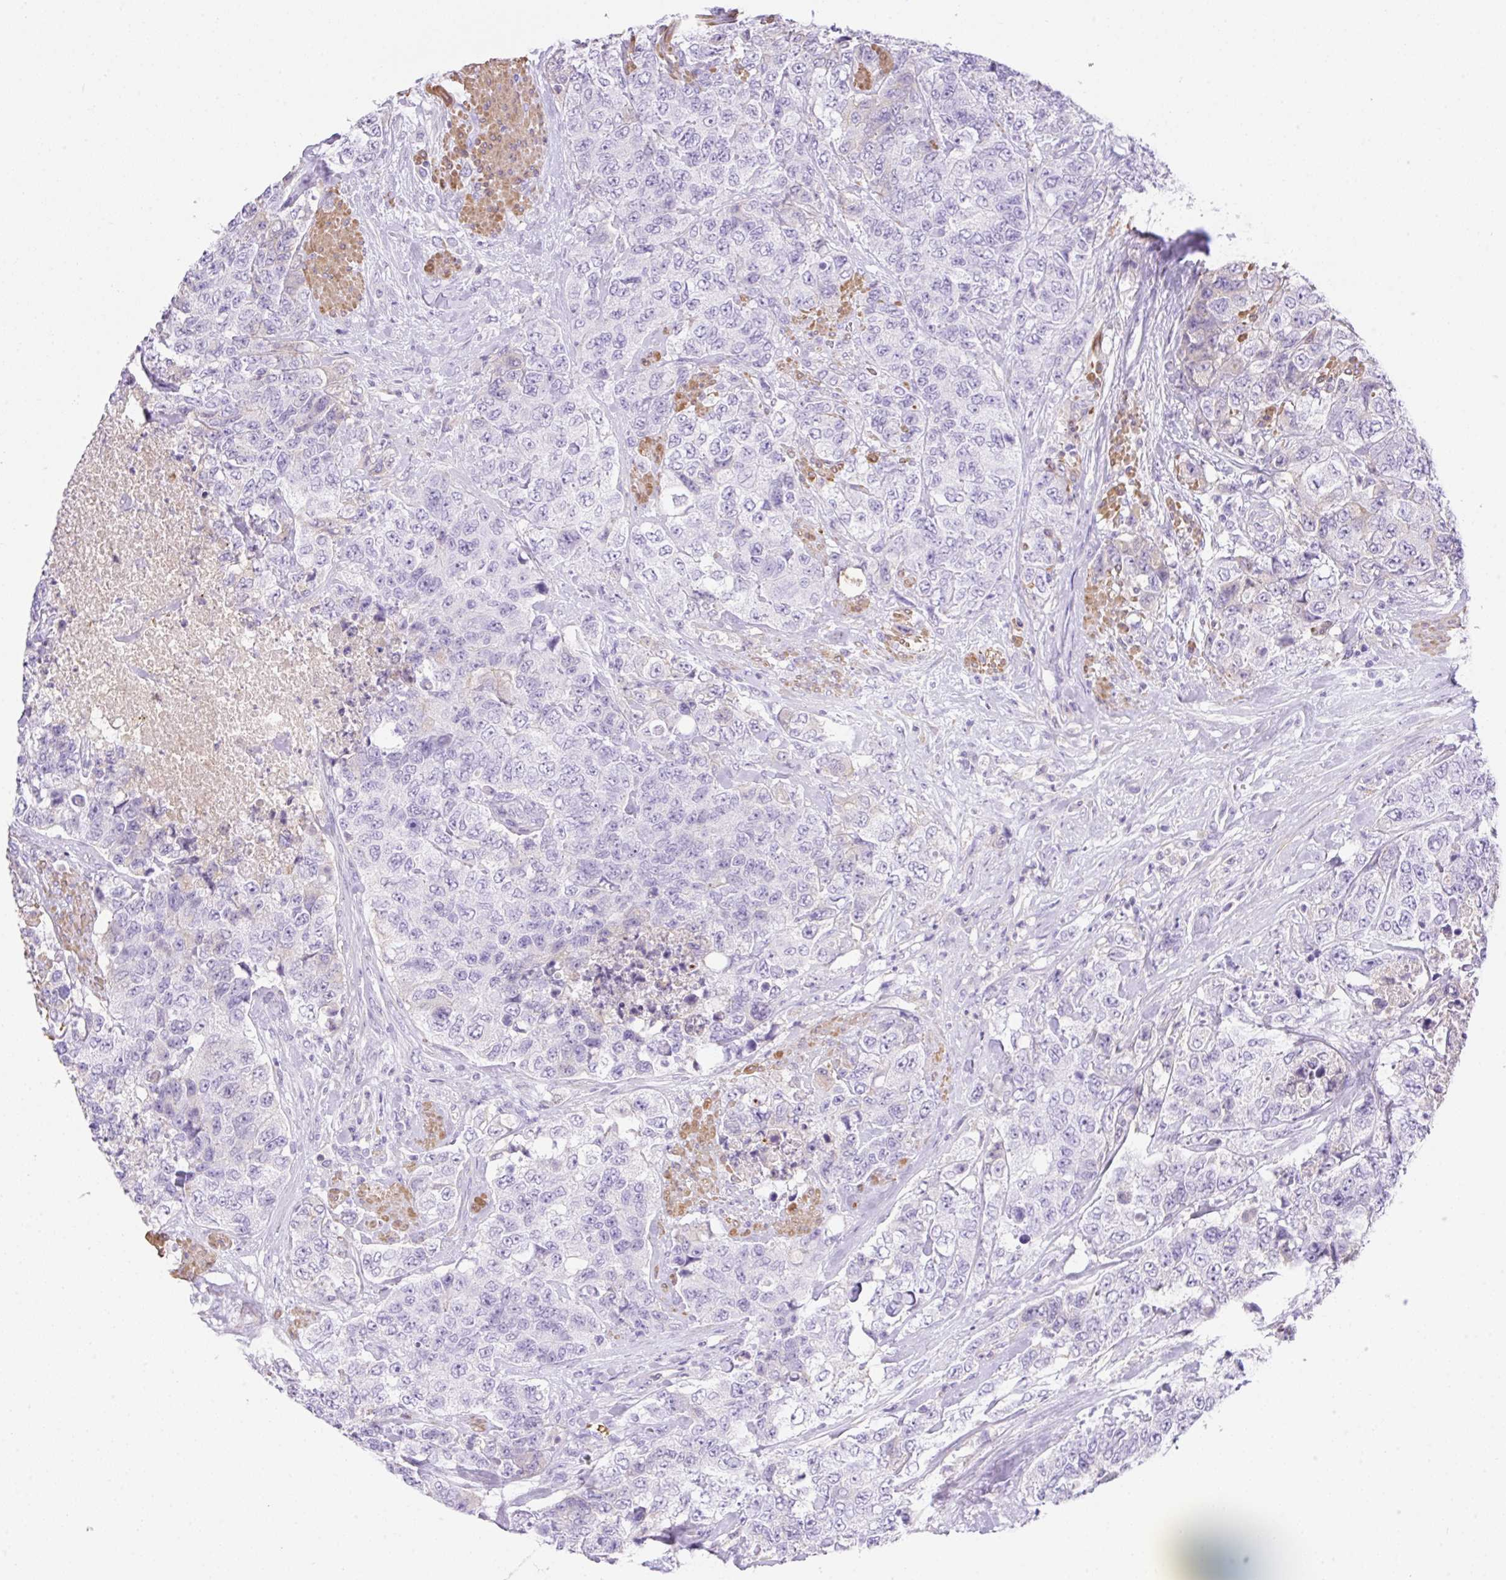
{"staining": {"intensity": "negative", "quantity": "none", "location": "none"}, "tissue": "urothelial cancer", "cell_type": "Tumor cells", "image_type": "cancer", "snomed": [{"axis": "morphology", "description": "Urothelial carcinoma, High grade"}, {"axis": "topography", "description": "Urinary bladder"}], "caption": "A micrograph of high-grade urothelial carcinoma stained for a protein displays no brown staining in tumor cells.", "gene": "TDRD15", "patient": {"sex": "female", "age": 78}}